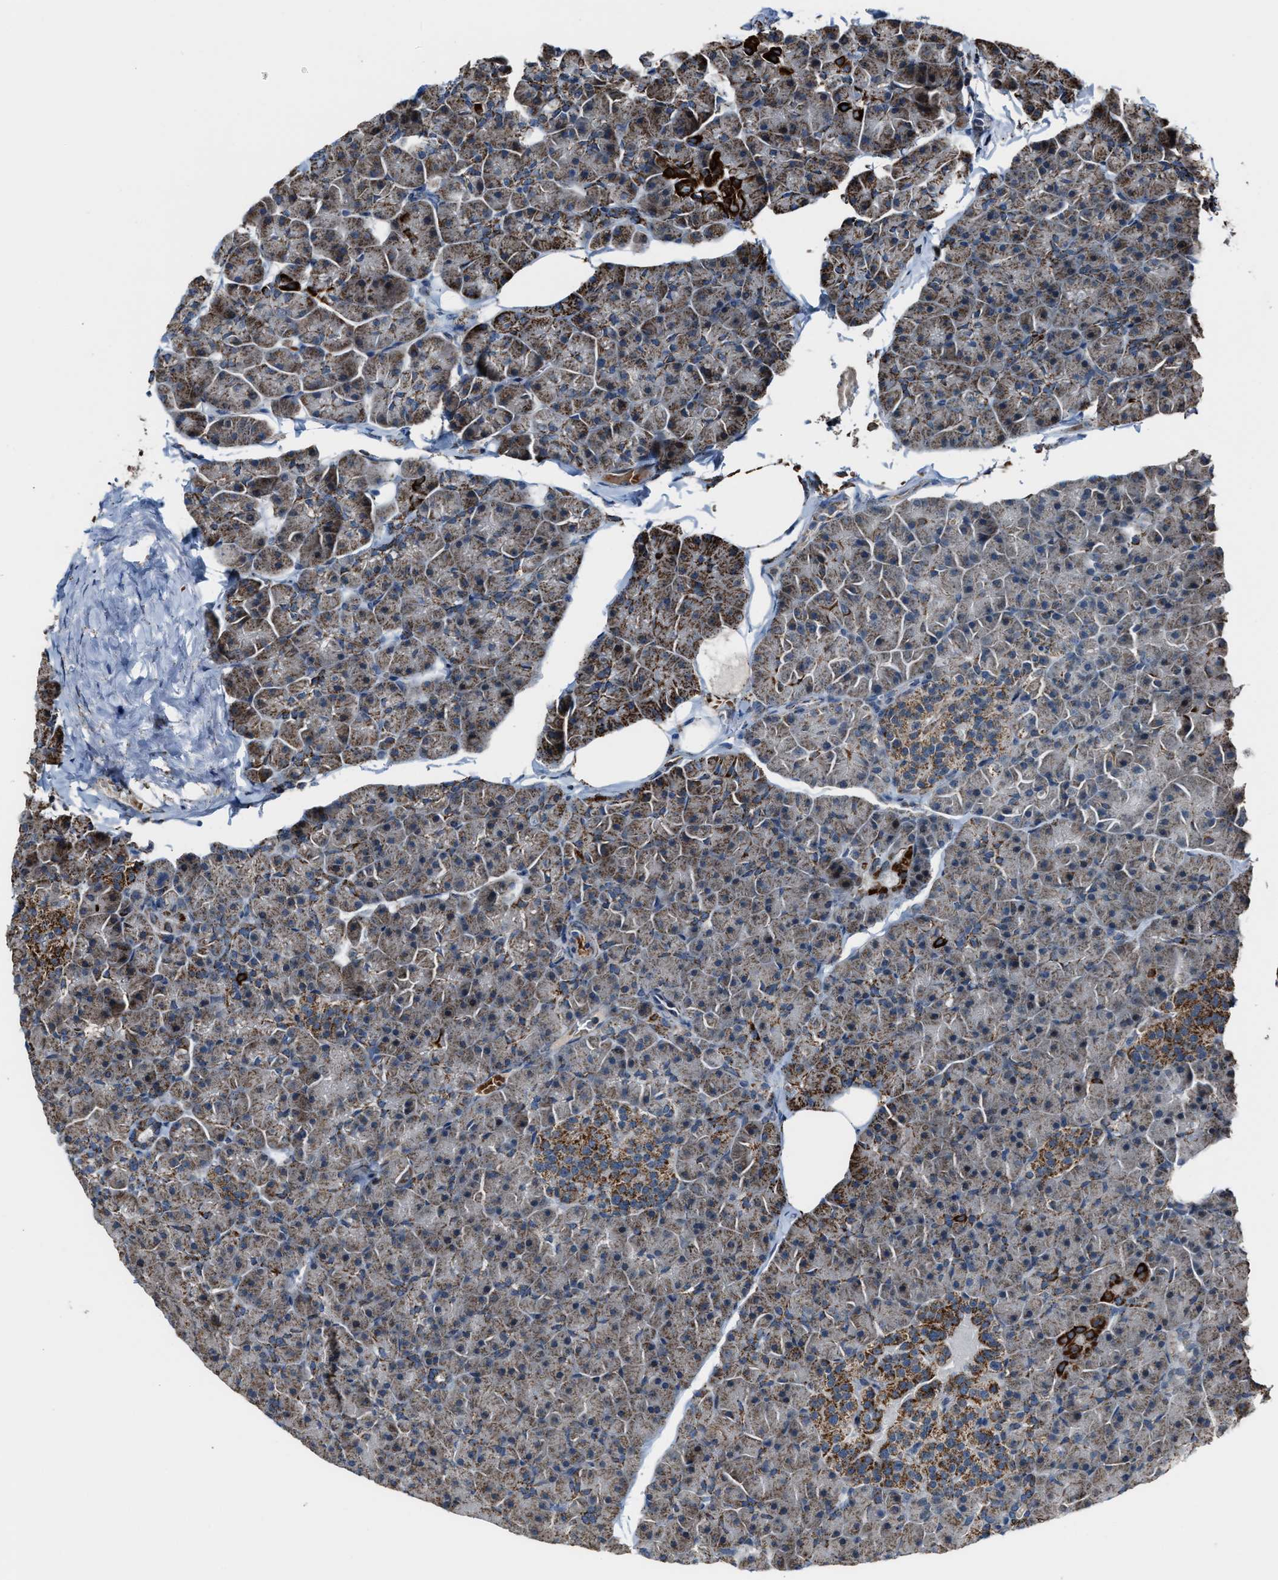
{"staining": {"intensity": "moderate", "quantity": "<25%", "location": "cytoplasmic/membranous"}, "tissue": "pancreas", "cell_type": "Exocrine glandular cells", "image_type": "normal", "snomed": [{"axis": "morphology", "description": "Normal tissue, NOS"}, {"axis": "topography", "description": "Pancreas"}], "caption": "Approximately <25% of exocrine glandular cells in benign pancreas demonstrate moderate cytoplasmic/membranous protein positivity as visualized by brown immunohistochemical staining.", "gene": "CHN2", "patient": {"sex": "male", "age": 35}}